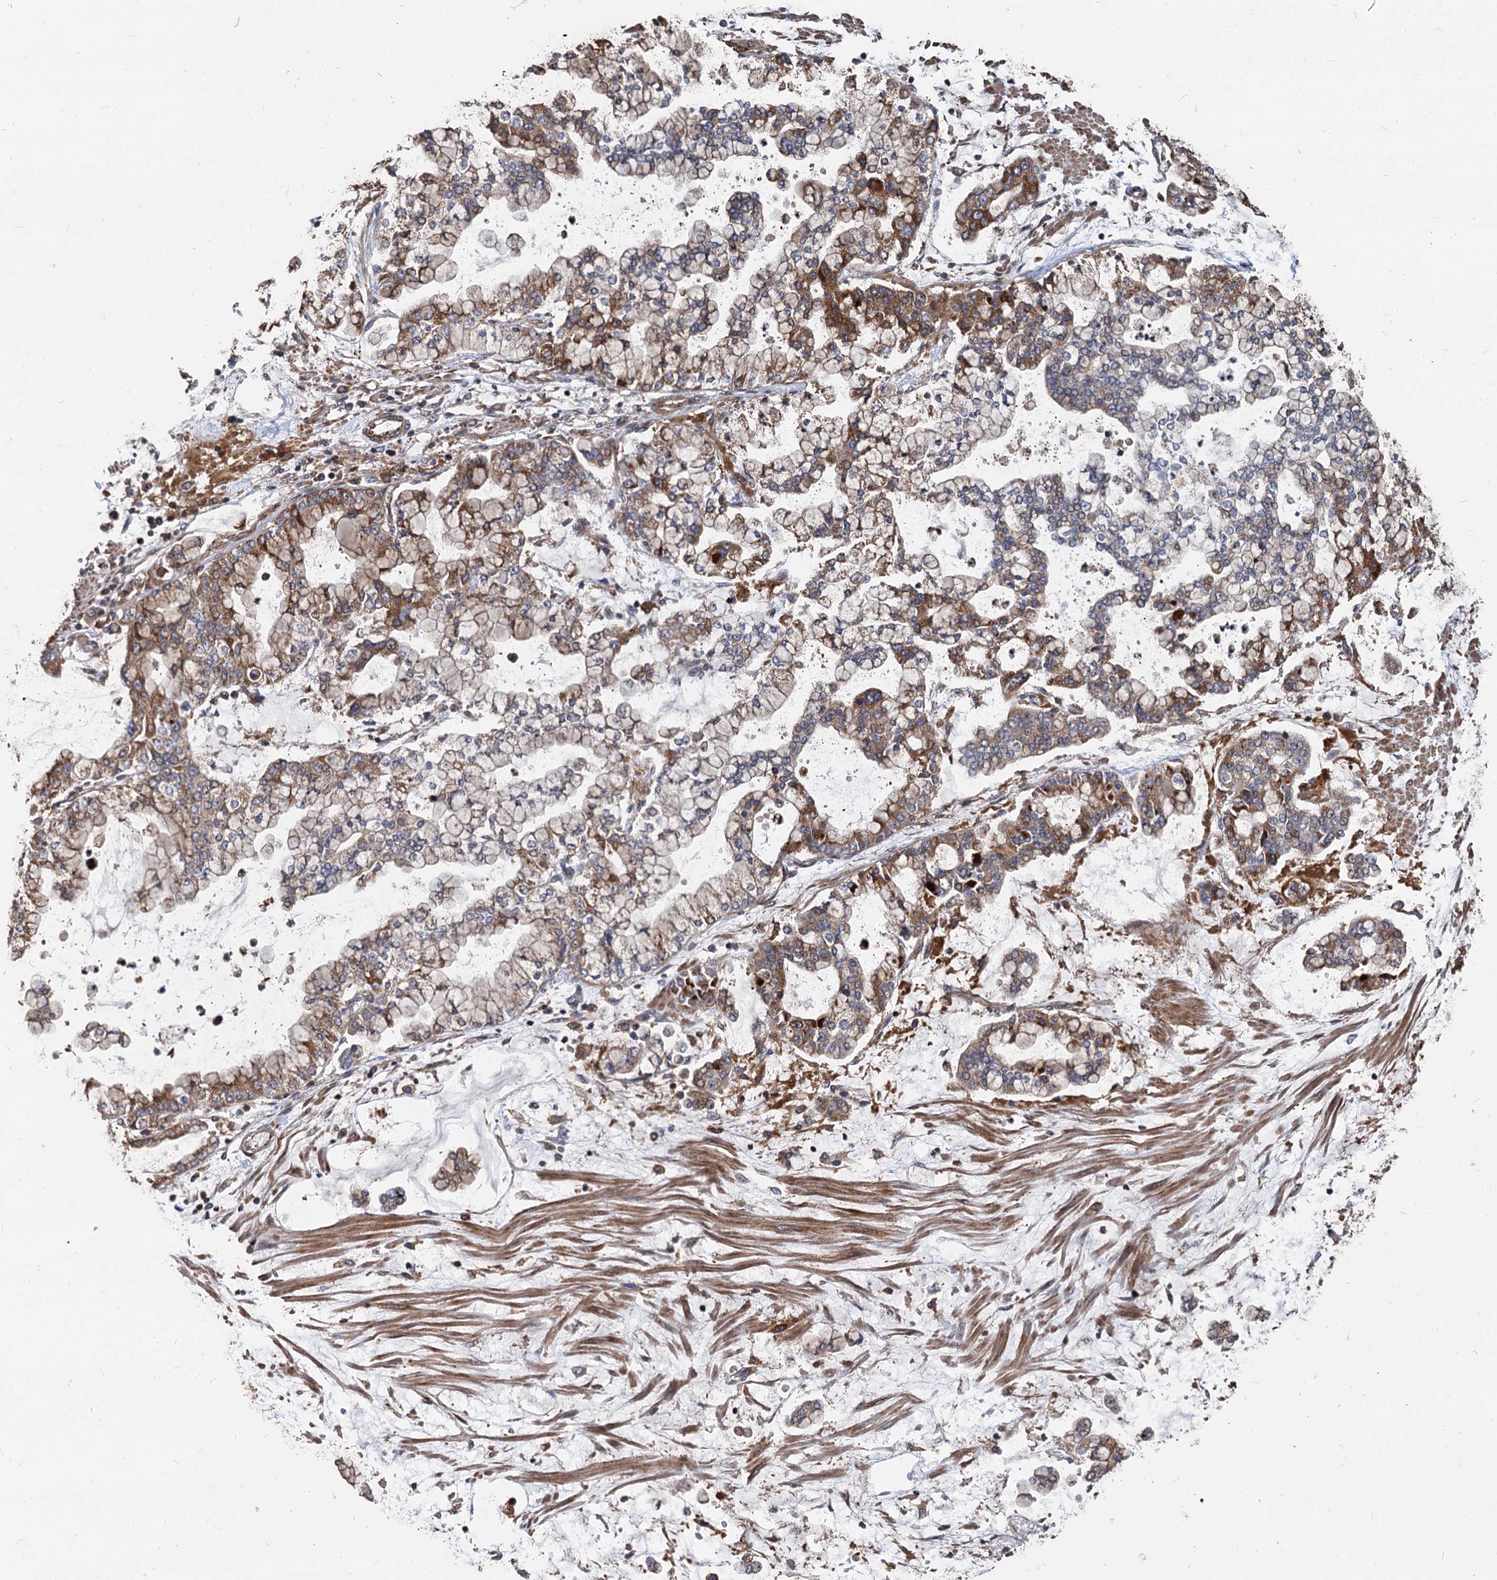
{"staining": {"intensity": "strong", "quantity": "25%-75%", "location": "cytoplasmic/membranous"}, "tissue": "stomach cancer", "cell_type": "Tumor cells", "image_type": "cancer", "snomed": [{"axis": "morphology", "description": "Normal tissue, NOS"}, {"axis": "morphology", "description": "Adenocarcinoma, NOS"}, {"axis": "topography", "description": "Stomach, upper"}, {"axis": "topography", "description": "Stomach"}], "caption": "A high-resolution micrograph shows immunohistochemistry staining of stomach cancer, which exhibits strong cytoplasmic/membranous positivity in approximately 25%-75% of tumor cells.", "gene": "STIM1", "patient": {"sex": "male", "age": 76}}